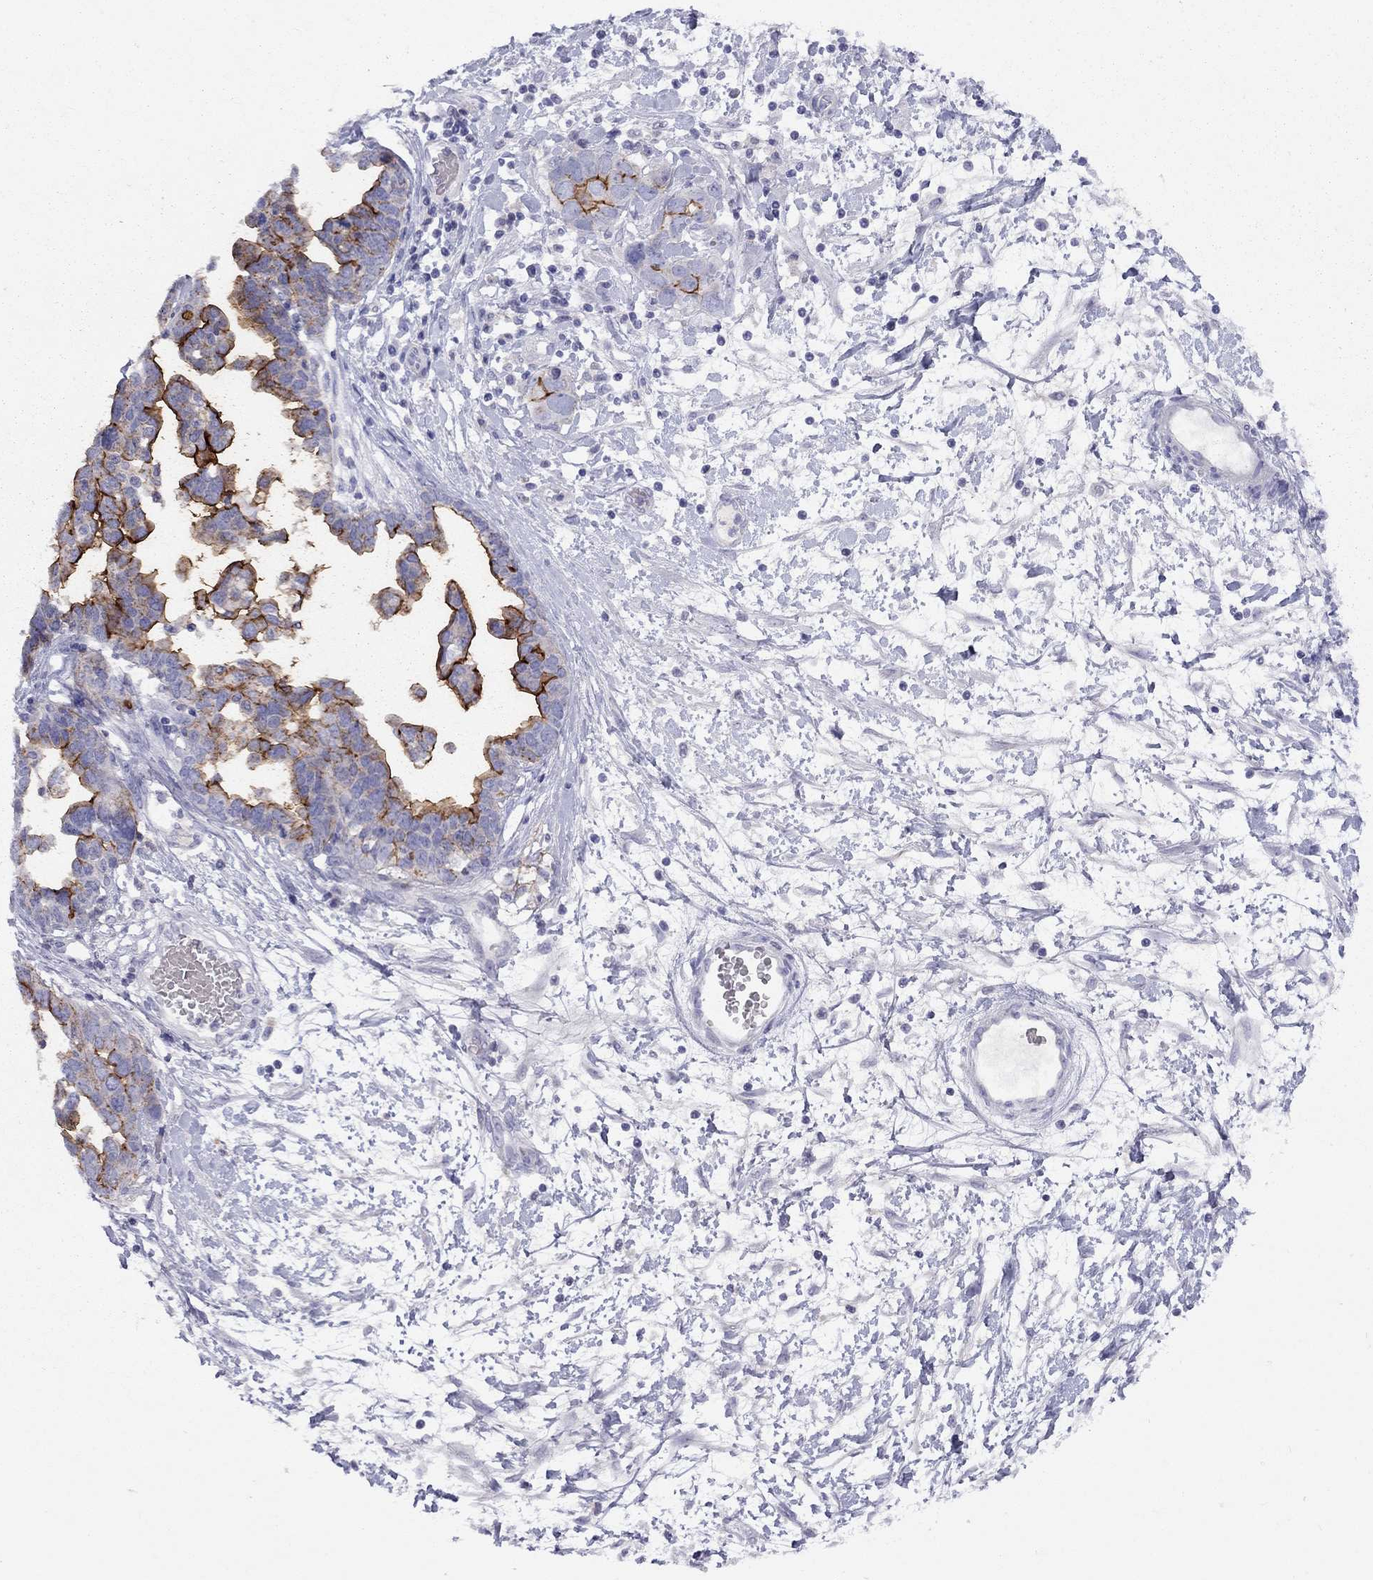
{"staining": {"intensity": "strong", "quantity": "25%-75%", "location": "cytoplasmic/membranous"}, "tissue": "ovarian cancer", "cell_type": "Tumor cells", "image_type": "cancer", "snomed": [{"axis": "morphology", "description": "Cystadenocarcinoma, serous, NOS"}, {"axis": "topography", "description": "Ovary"}], "caption": "Strong cytoplasmic/membranous protein positivity is identified in approximately 25%-75% of tumor cells in ovarian cancer (serous cystadenocarcinoma). The staining was performed using DAB to visualize the protein expression in brown, while the nuclei were stained in blue with hematoxylin (Magnification: 20x).", "gene": "MUC16", "patient": {"sex": "female", "age": 54}}